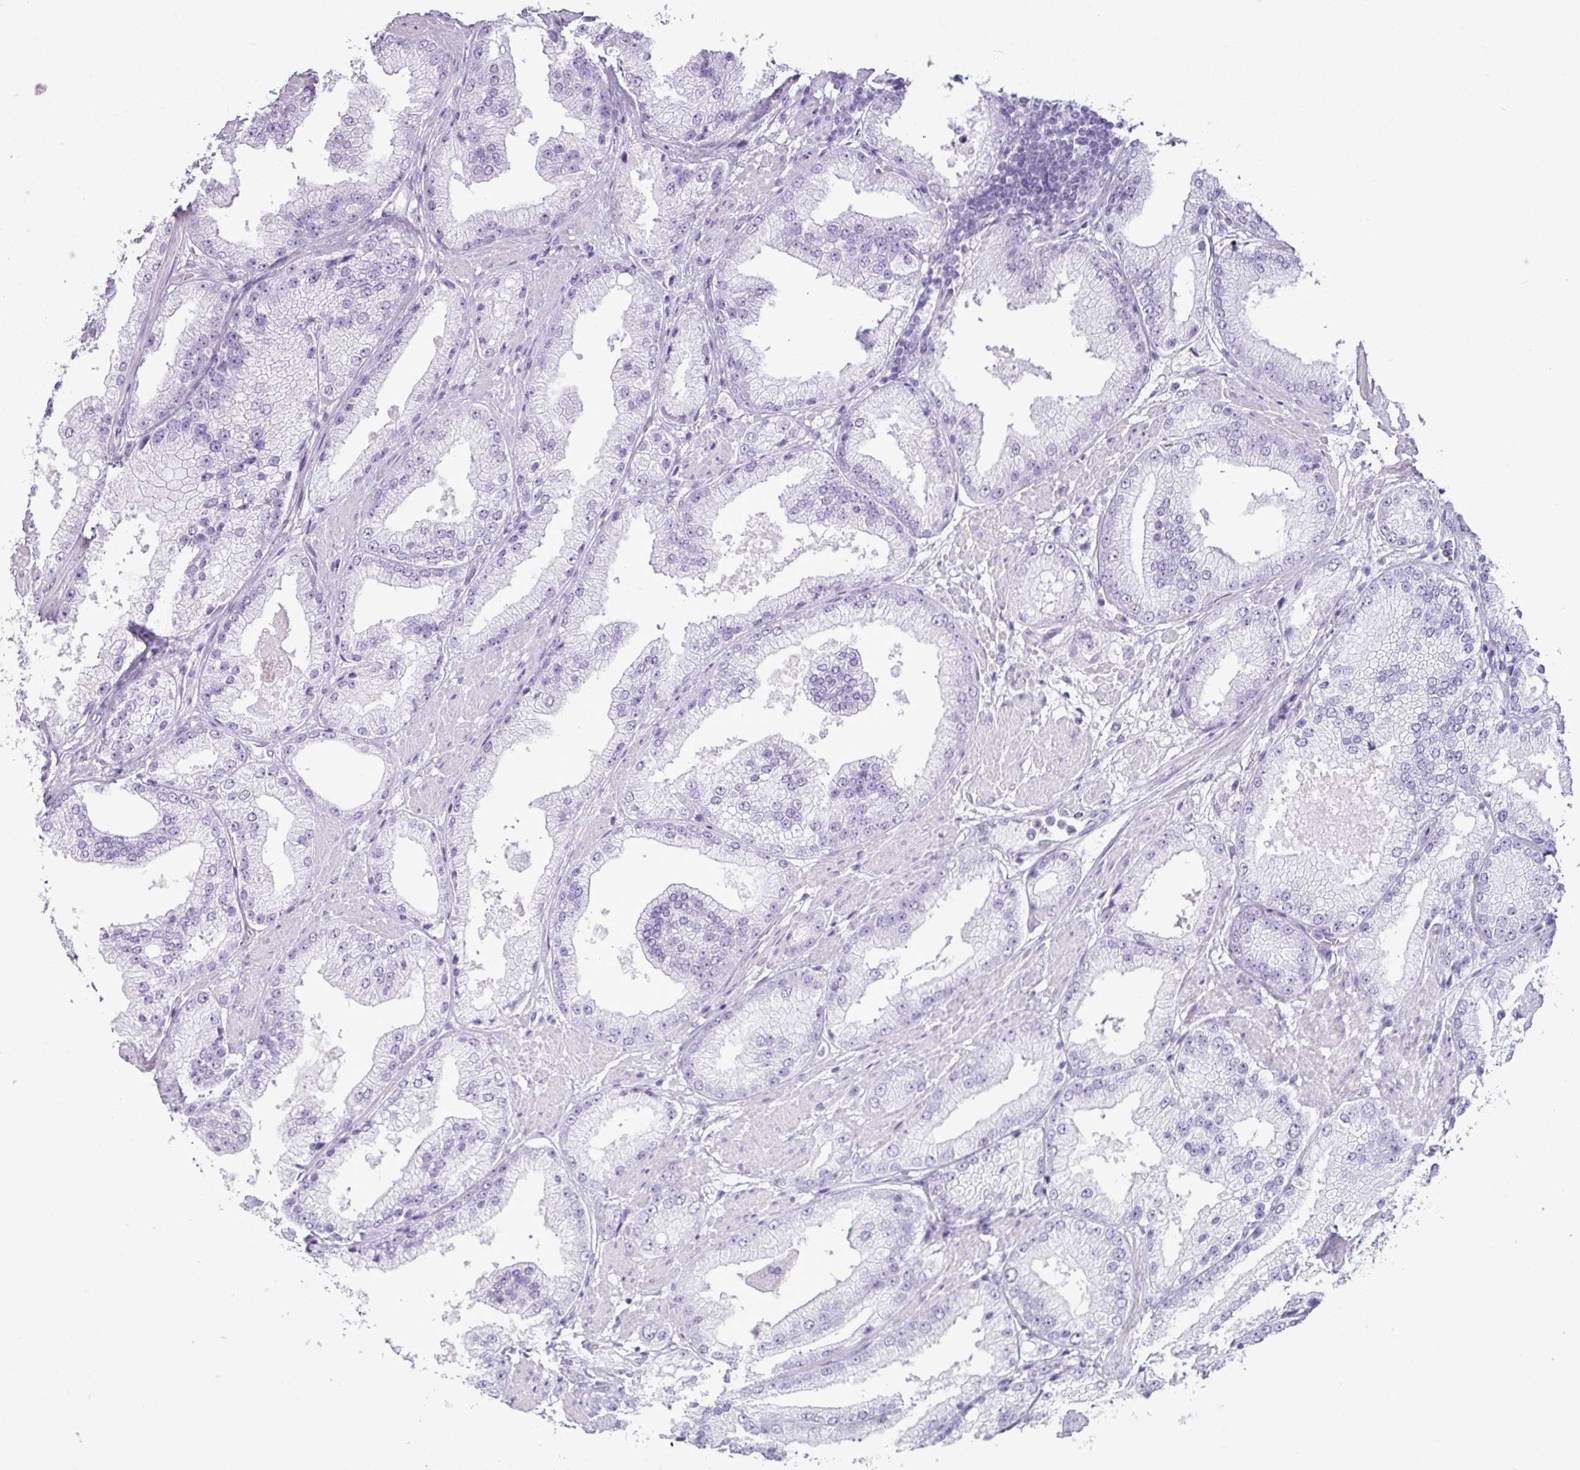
{"staining": {"intensity": "negative", "quantity": "none", "location": "none"}, "tissue": "prostate cancer", "cell_type": "Tumor cells", "image_type": "cancer", "snomed": [{"axis": "morphology", "description": "Adenocarcinoma, Low grade"}, {"axis": "topography", "description": "Prostate"}], "caption": "High power microscopy image of an immunohistochemistry micrograph of prostate cancer (adenocarcinoma (low-grade)), revealing no significant positivity in tumor cells.", "gene": "AMY1B", "patient": {"sex": "male", "age": 67}}